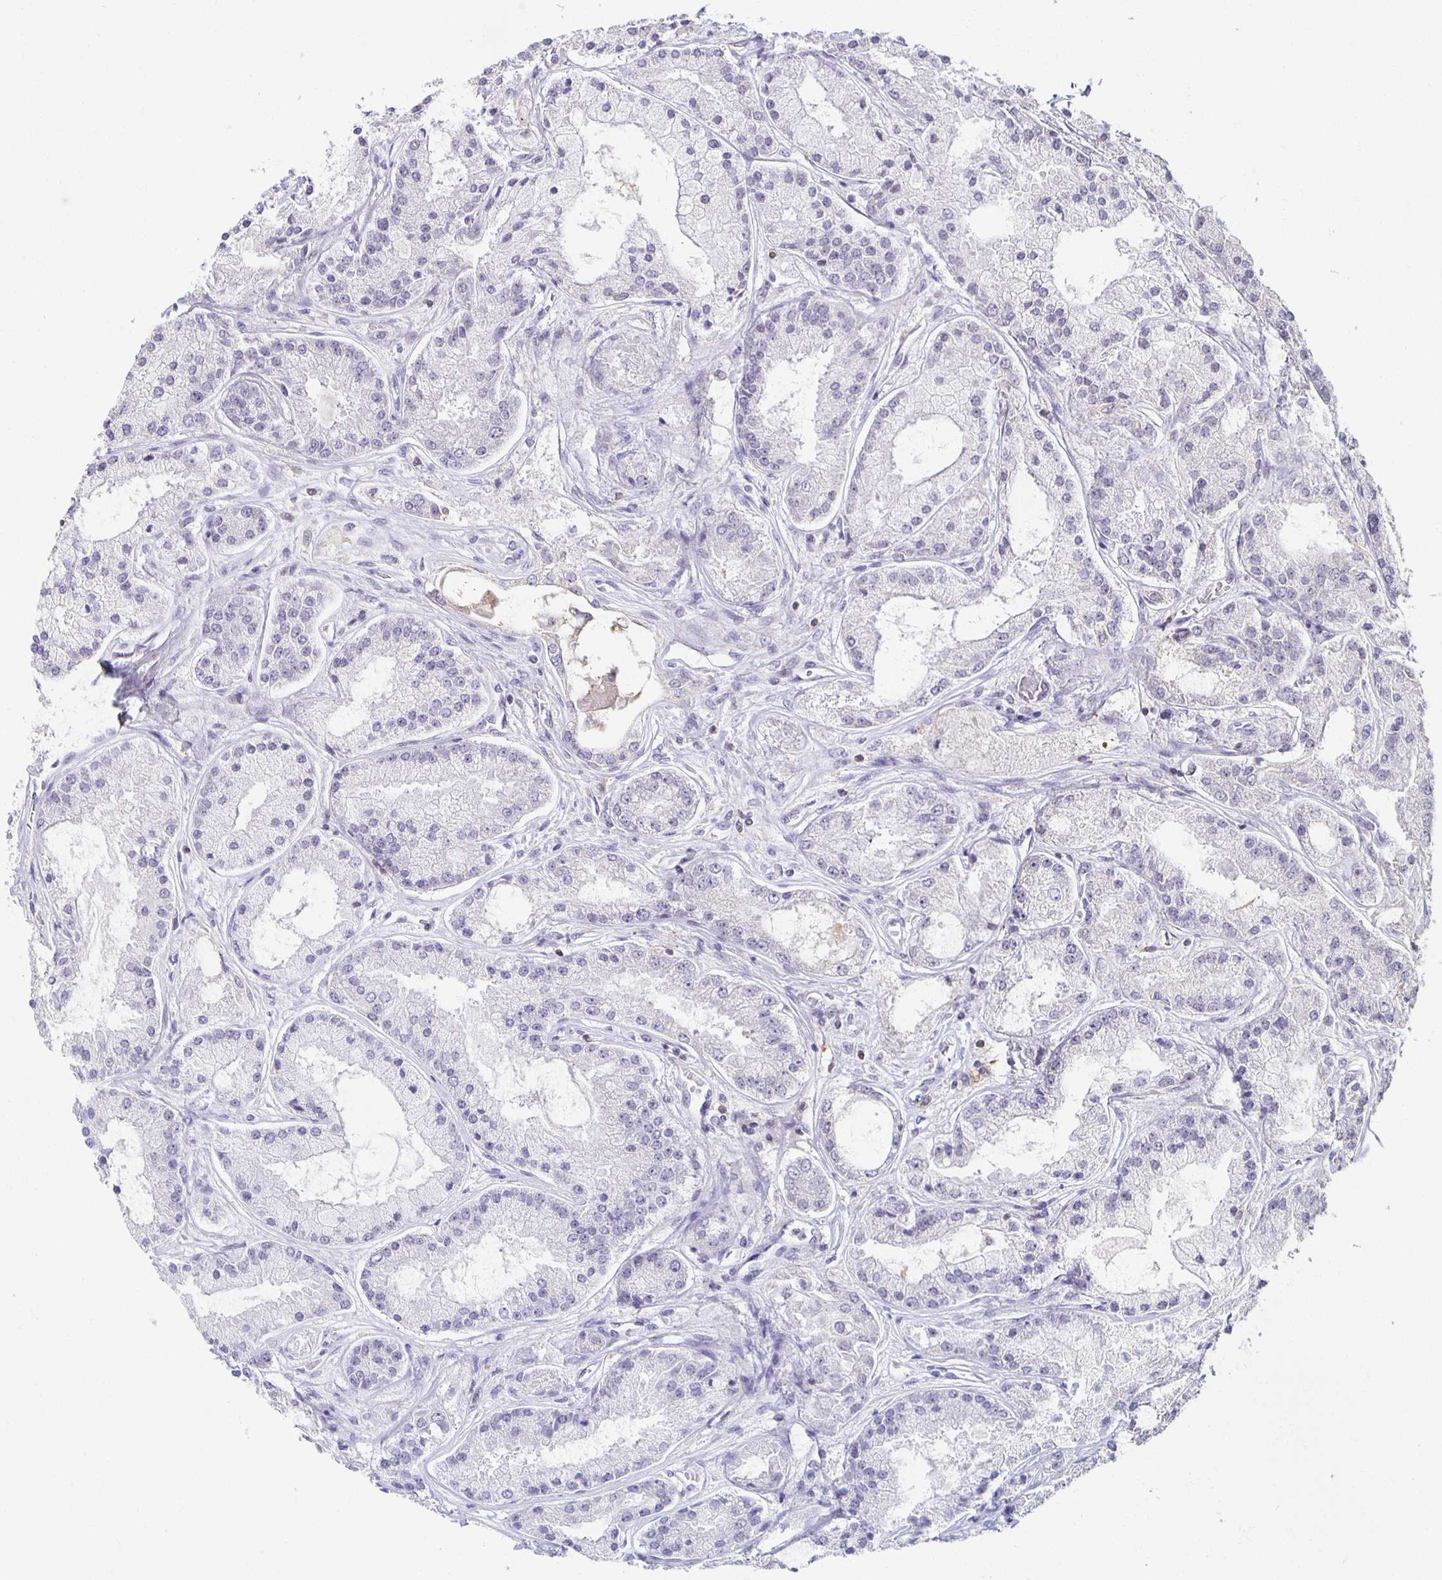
{"staining": {"intensity": "negative", "quantity": "none", "location": "none"}, "tissue": "prostate cancer", "cell_type": "Tumor cells", "image_type": "cancer", "snomed": [{"axis": "morphology", "description": "Adenocarcinoma, High grade"}, {"axis": "topography", "description": "Prostate"}], "caption": "This is a image of immunohistochemistry (IHC) staining of prostate adenocarcinoma (high-grade), which shows no expression in tumor cells. (DAB (3,3'-diaminobenzidine) immunohistochemistry visualized using brightfield microscopy, high magnification).", "gene": "ZNF692", "patient": {"sex": "male", "age": 67}}